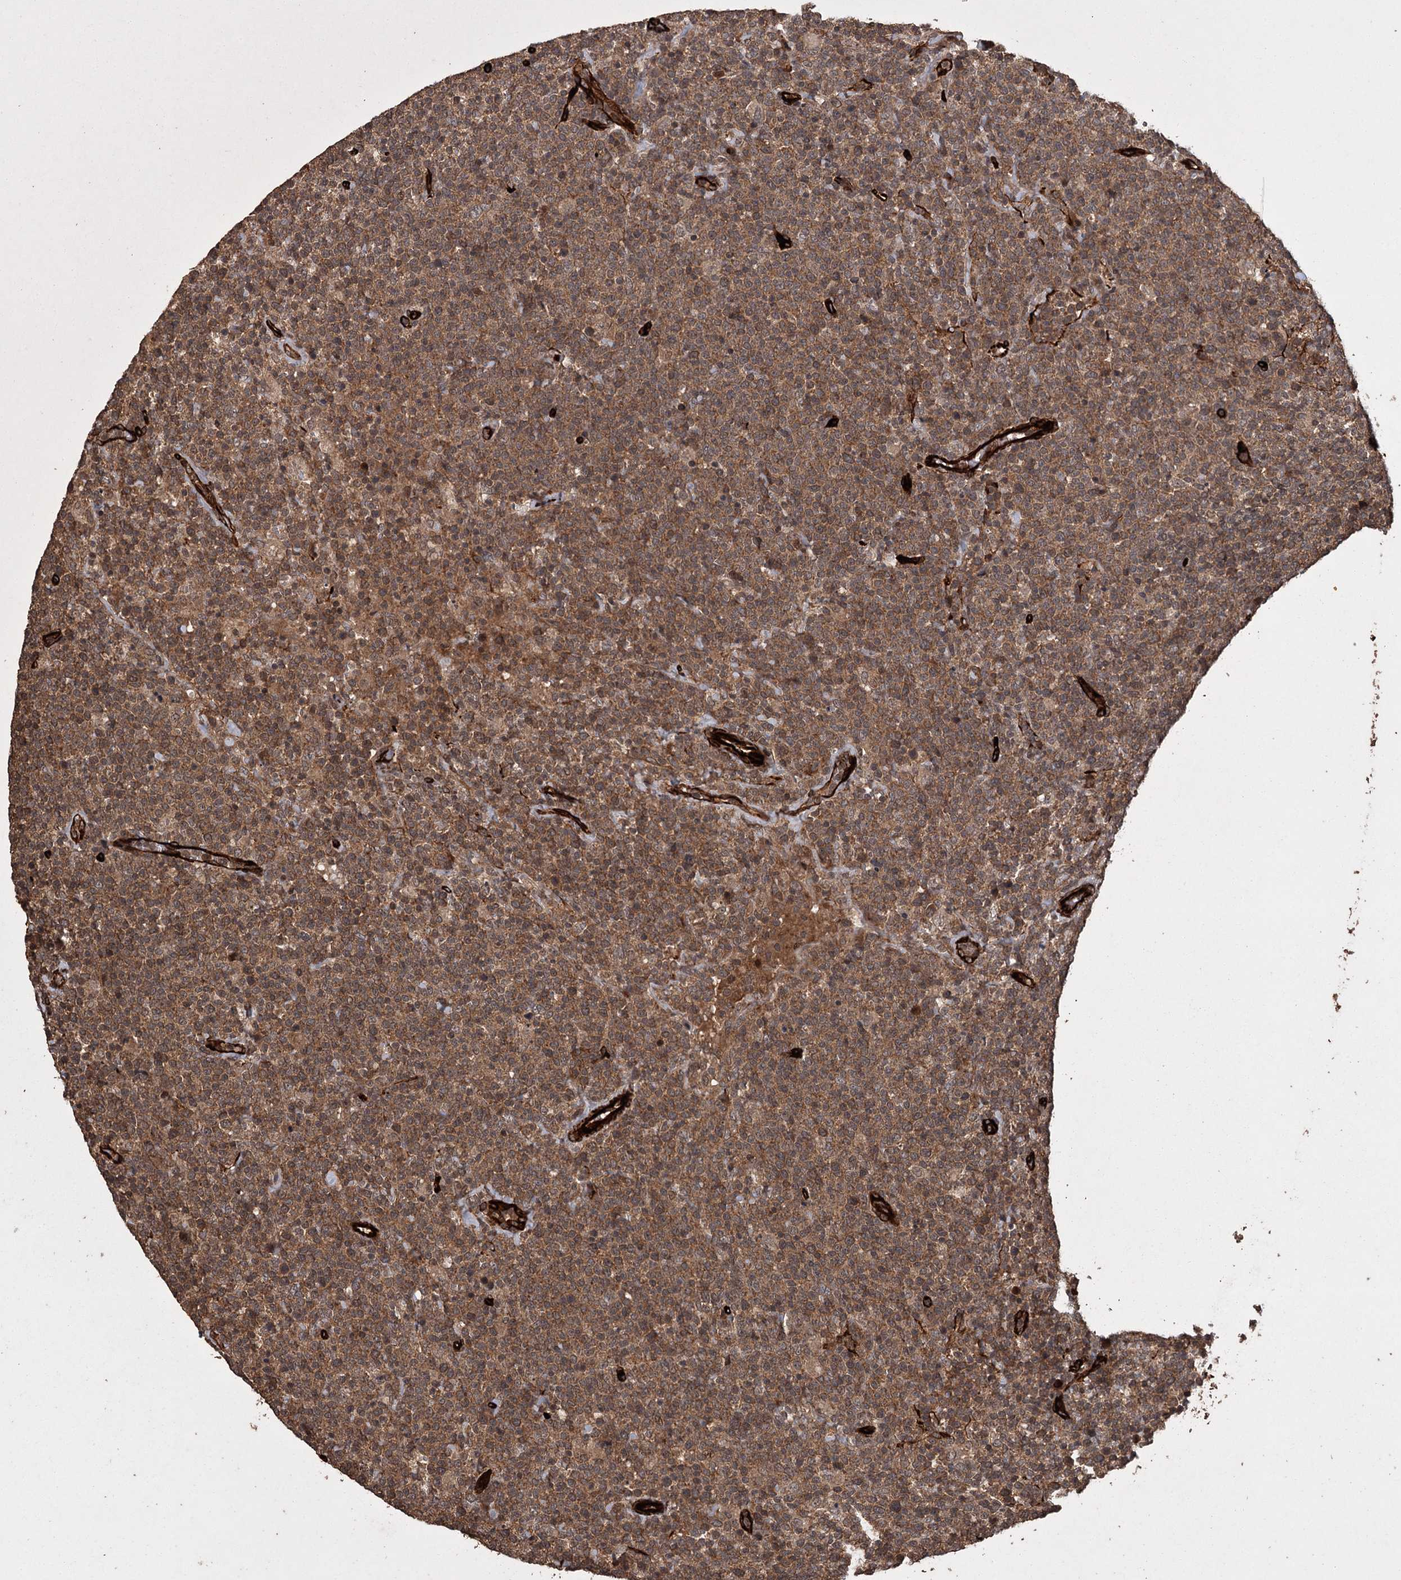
{"staining": {"intensity": "moderate", "quantity": ">75%", "location": "cytoplasmic/membranous"}, "tissue": "lymphoma", "cell_type": "Tumor cells", "image_type": "cancer", "snomed": [{"axis": "morphology", "description": "Malignant lymphoma, non-Hodgkin's type, High grade"}, {"axis": "topography", "description": "Lymph node"}], "caption": "This photomicrograph demonstrates immunohistochemistry (IHC) staining of lymphoma, with medium moderate cytoplasmic/membranous staining in approximately >75% of tumor cells.", "gene": "RPAP3", "patient": {"sex": "male", "age": 61}}